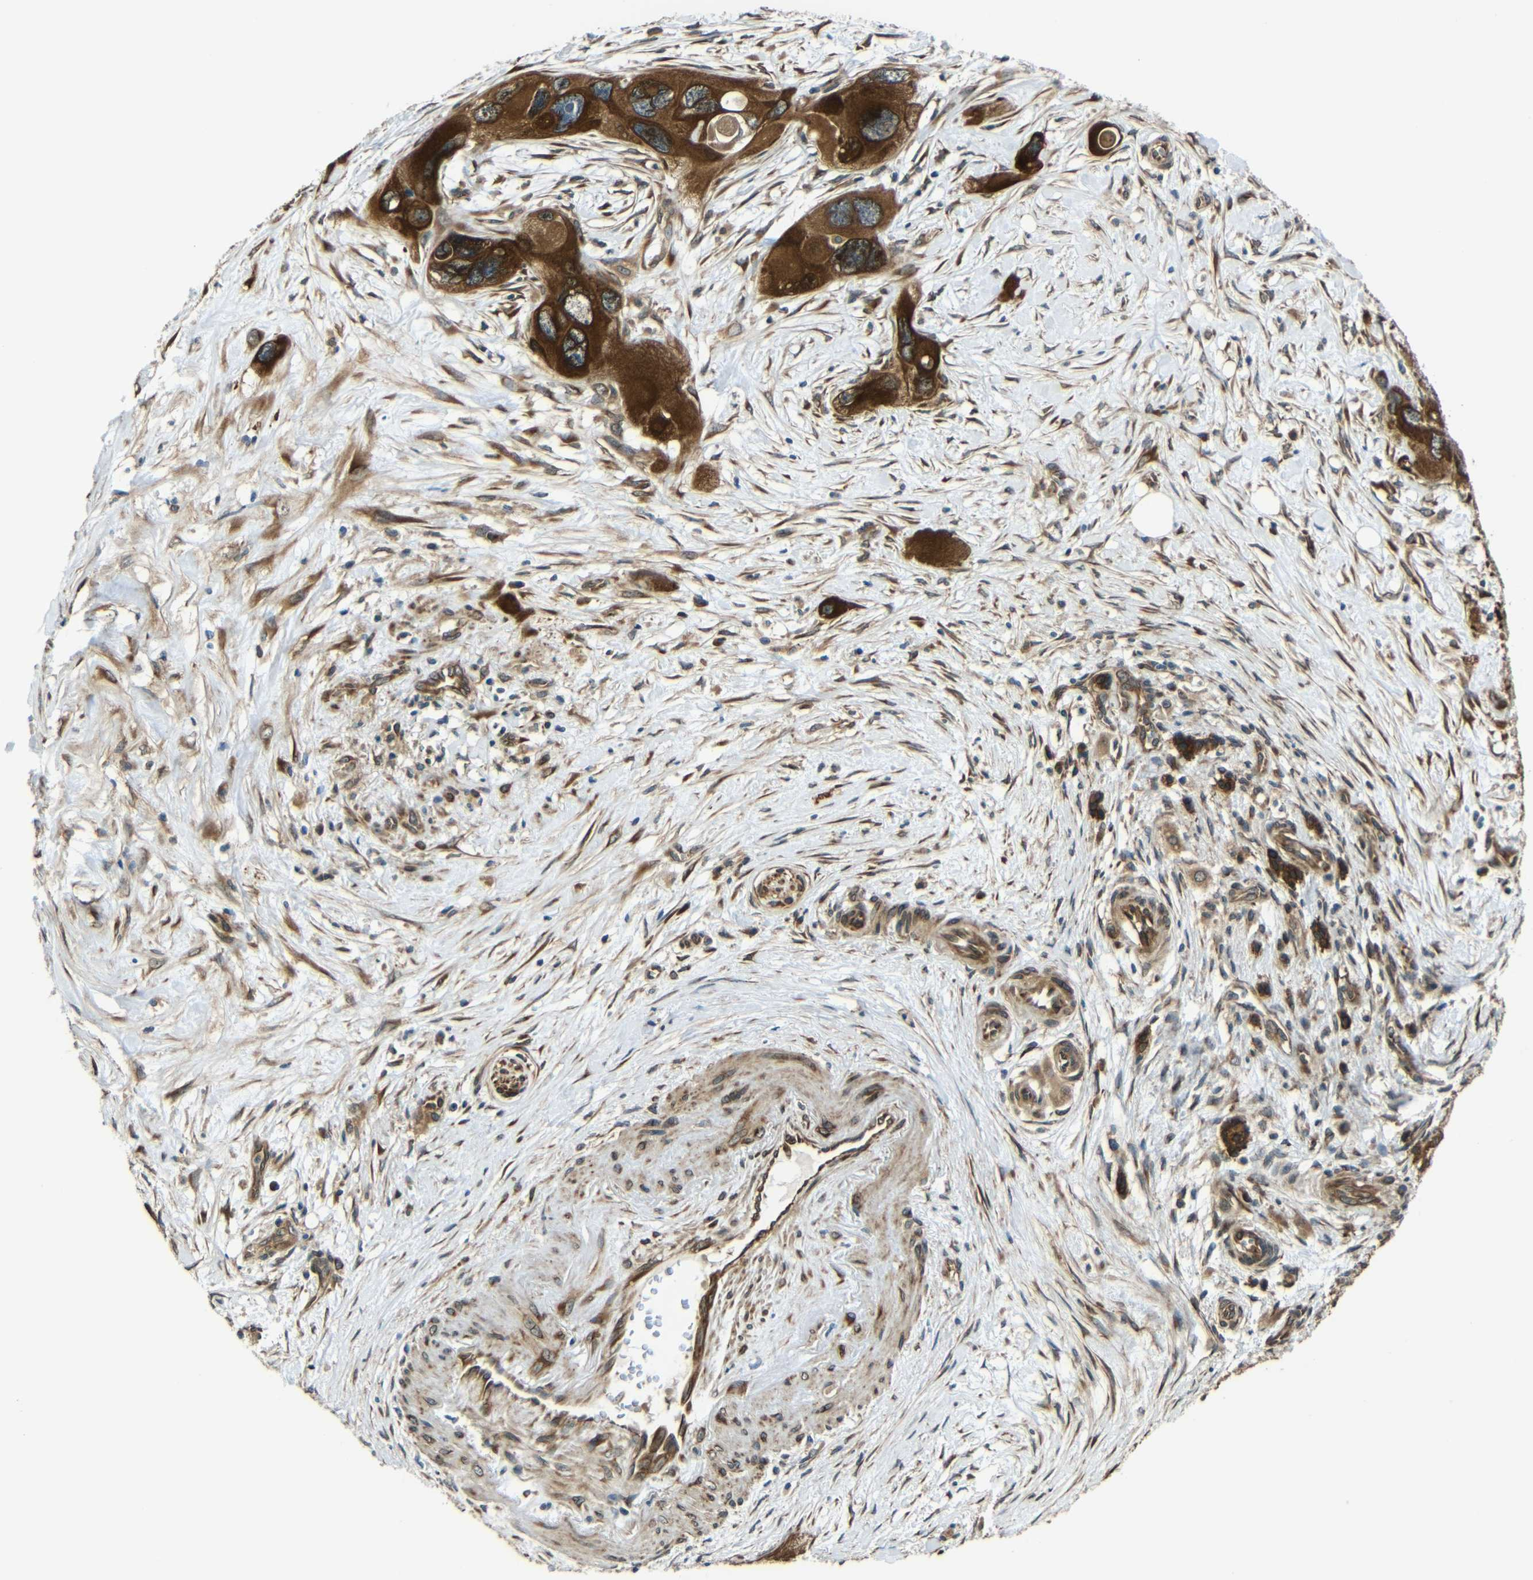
{"staining": {"intensity": "strong", "quantity": "25%-75%", "location": "cytoplasmic/membranous"}, "tissue": "pancreatic cancer", "cell_type": "Tumor cells", "image_type": "cancer", "snomed": [{"axis": "morphology", "description": "Adenocarcinoma, NOS"}, {"axis": "topography", "description": "Pancreas"}], "caption": "The micrograph reveals a brown stain indicating the presence of a protein in the cytoplasmic/membranous of tumor cells in pancreatic cancer. Immunohistochemistry stains the protein in brown and the nuclei are stained blue.", "gene": "VAPB", "patient": {"sex": "male", "age": 73}}